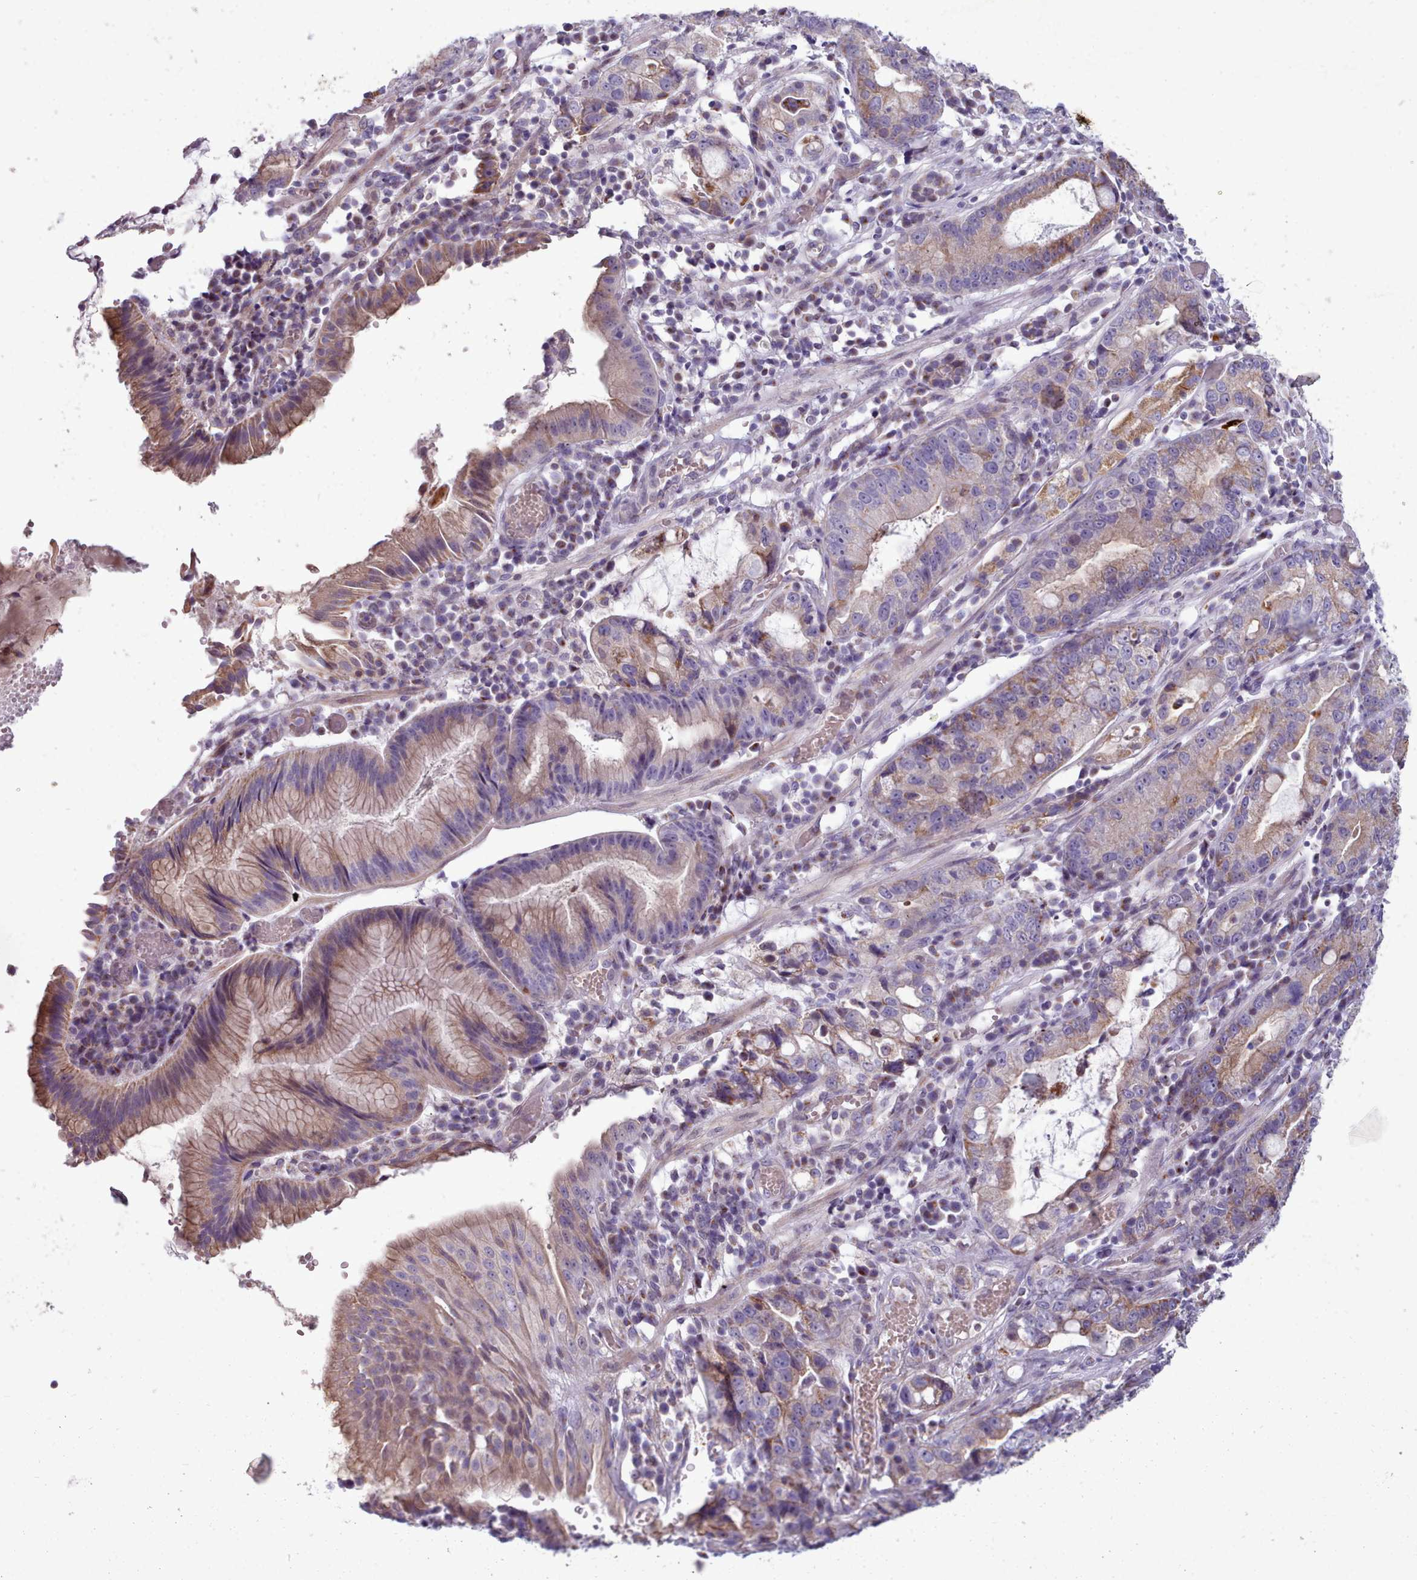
{"staining": {"intensity": "moderate", "quantity": "25%-75%", "location": "cytoplasmic/membranous"}, "tissue": "stomach cancer", "cell_type": "Tumor cells", "image_type": "cancer", "snomed": [{"axis": "morphology", "description": "Adenocarcinoma, NOS"}, {"axis": "topography", "description": "Stomach"}], "caption": "Protein staining of stomach adenocarcinoma tissue demonstrates moderate cytoplasmic/membranous staining in about 25%-75% of tumor cells.", "gene": "SLC52A3", "patient": {"sex": "male", "age": 55}}